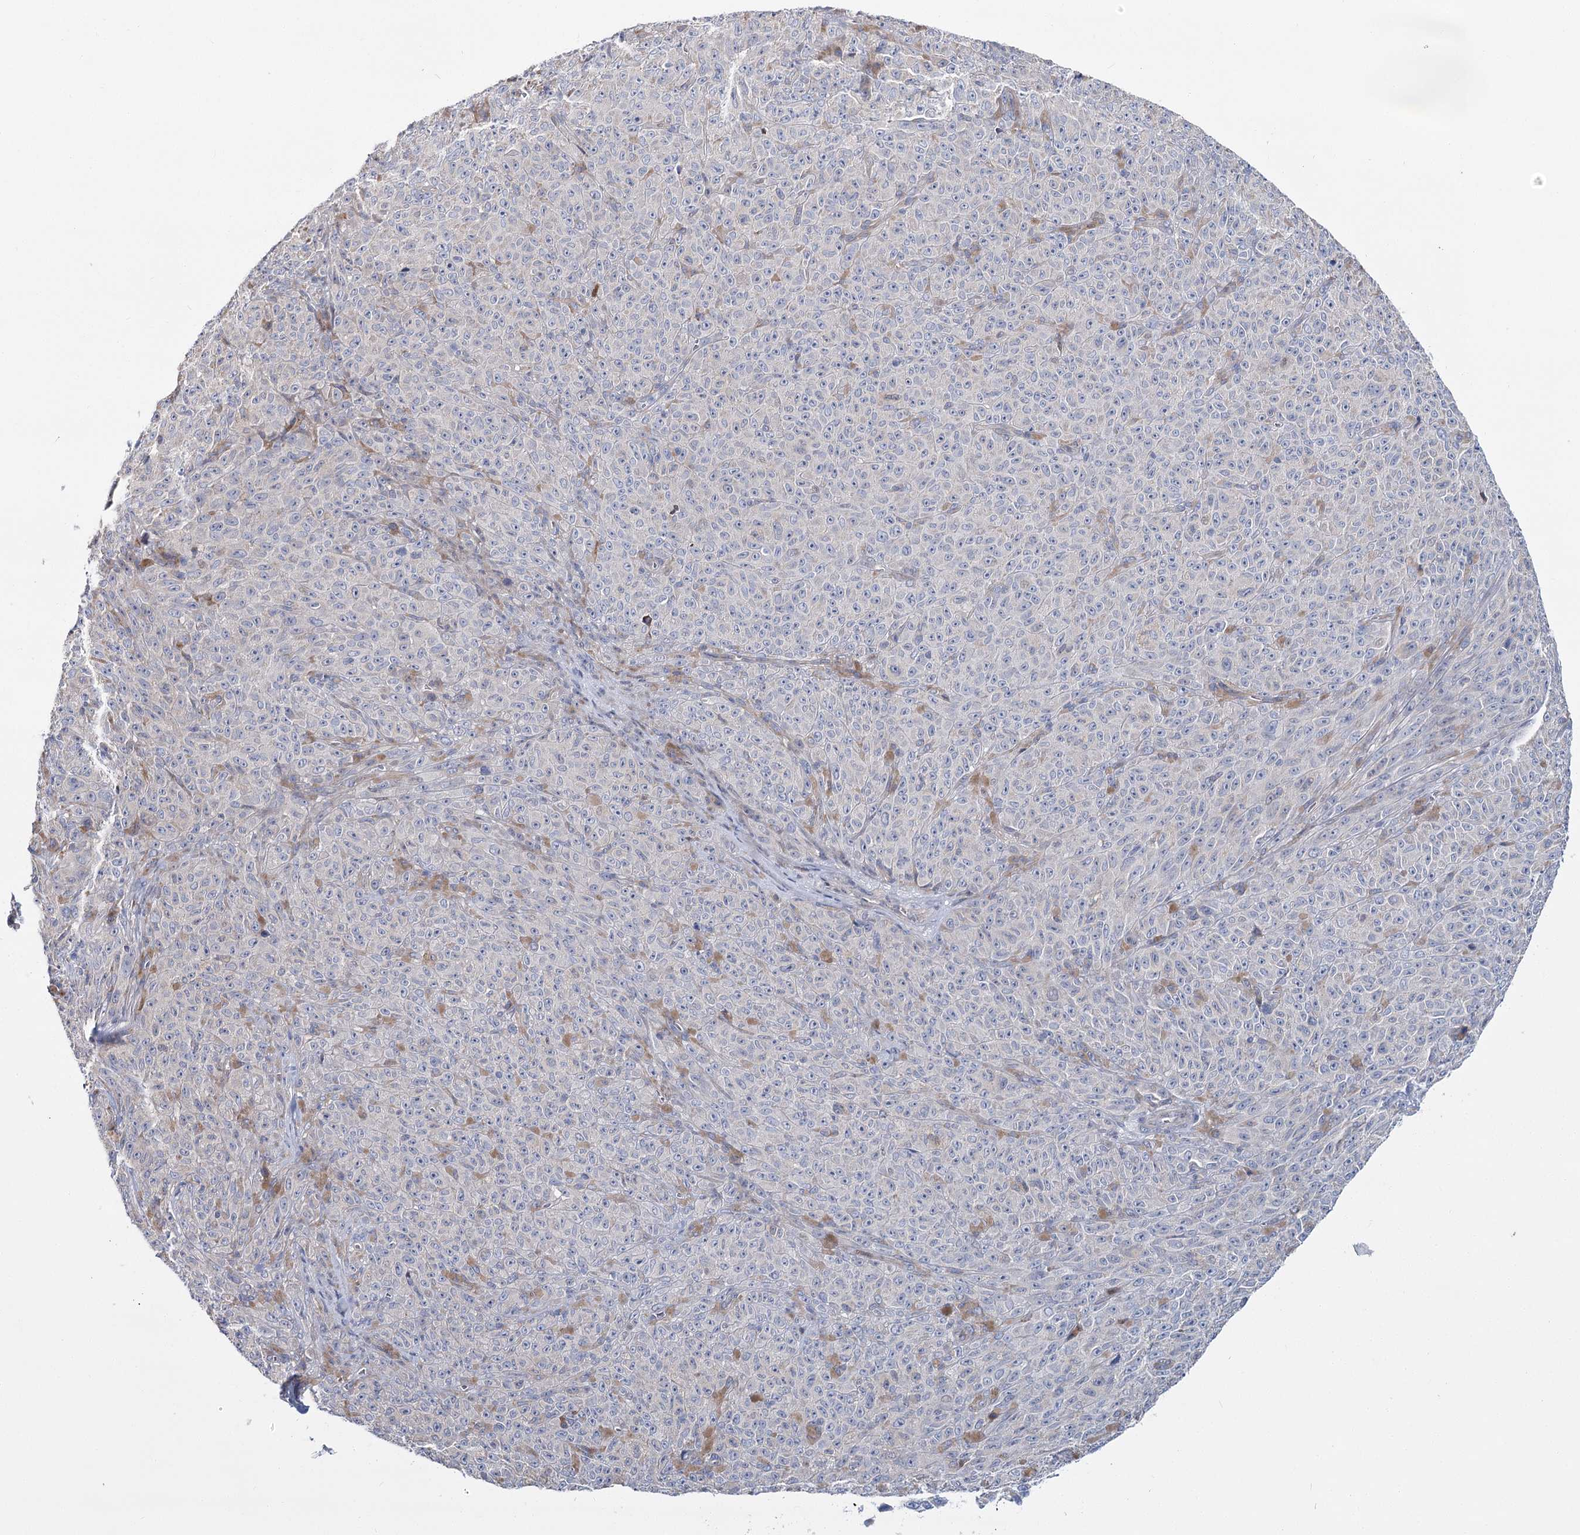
{"staining": {"intensity": "negative", "quantity": "none", "location": "none"}, "tissue": "melanoma", "cell_type": "Tumor cells", "image_type": "cancer", "snomed": [{"axis": "morphology", "description": "Malignant melanoma, NOS"}, {"axis": "topography", "description": "Skin"}], "caption": "A histopathology image of melanoma stained for a protein exhibits no brown staining in tumor cells.", "gene": "CPLANE1", "patient": {"sex": "female", "age": 82}}